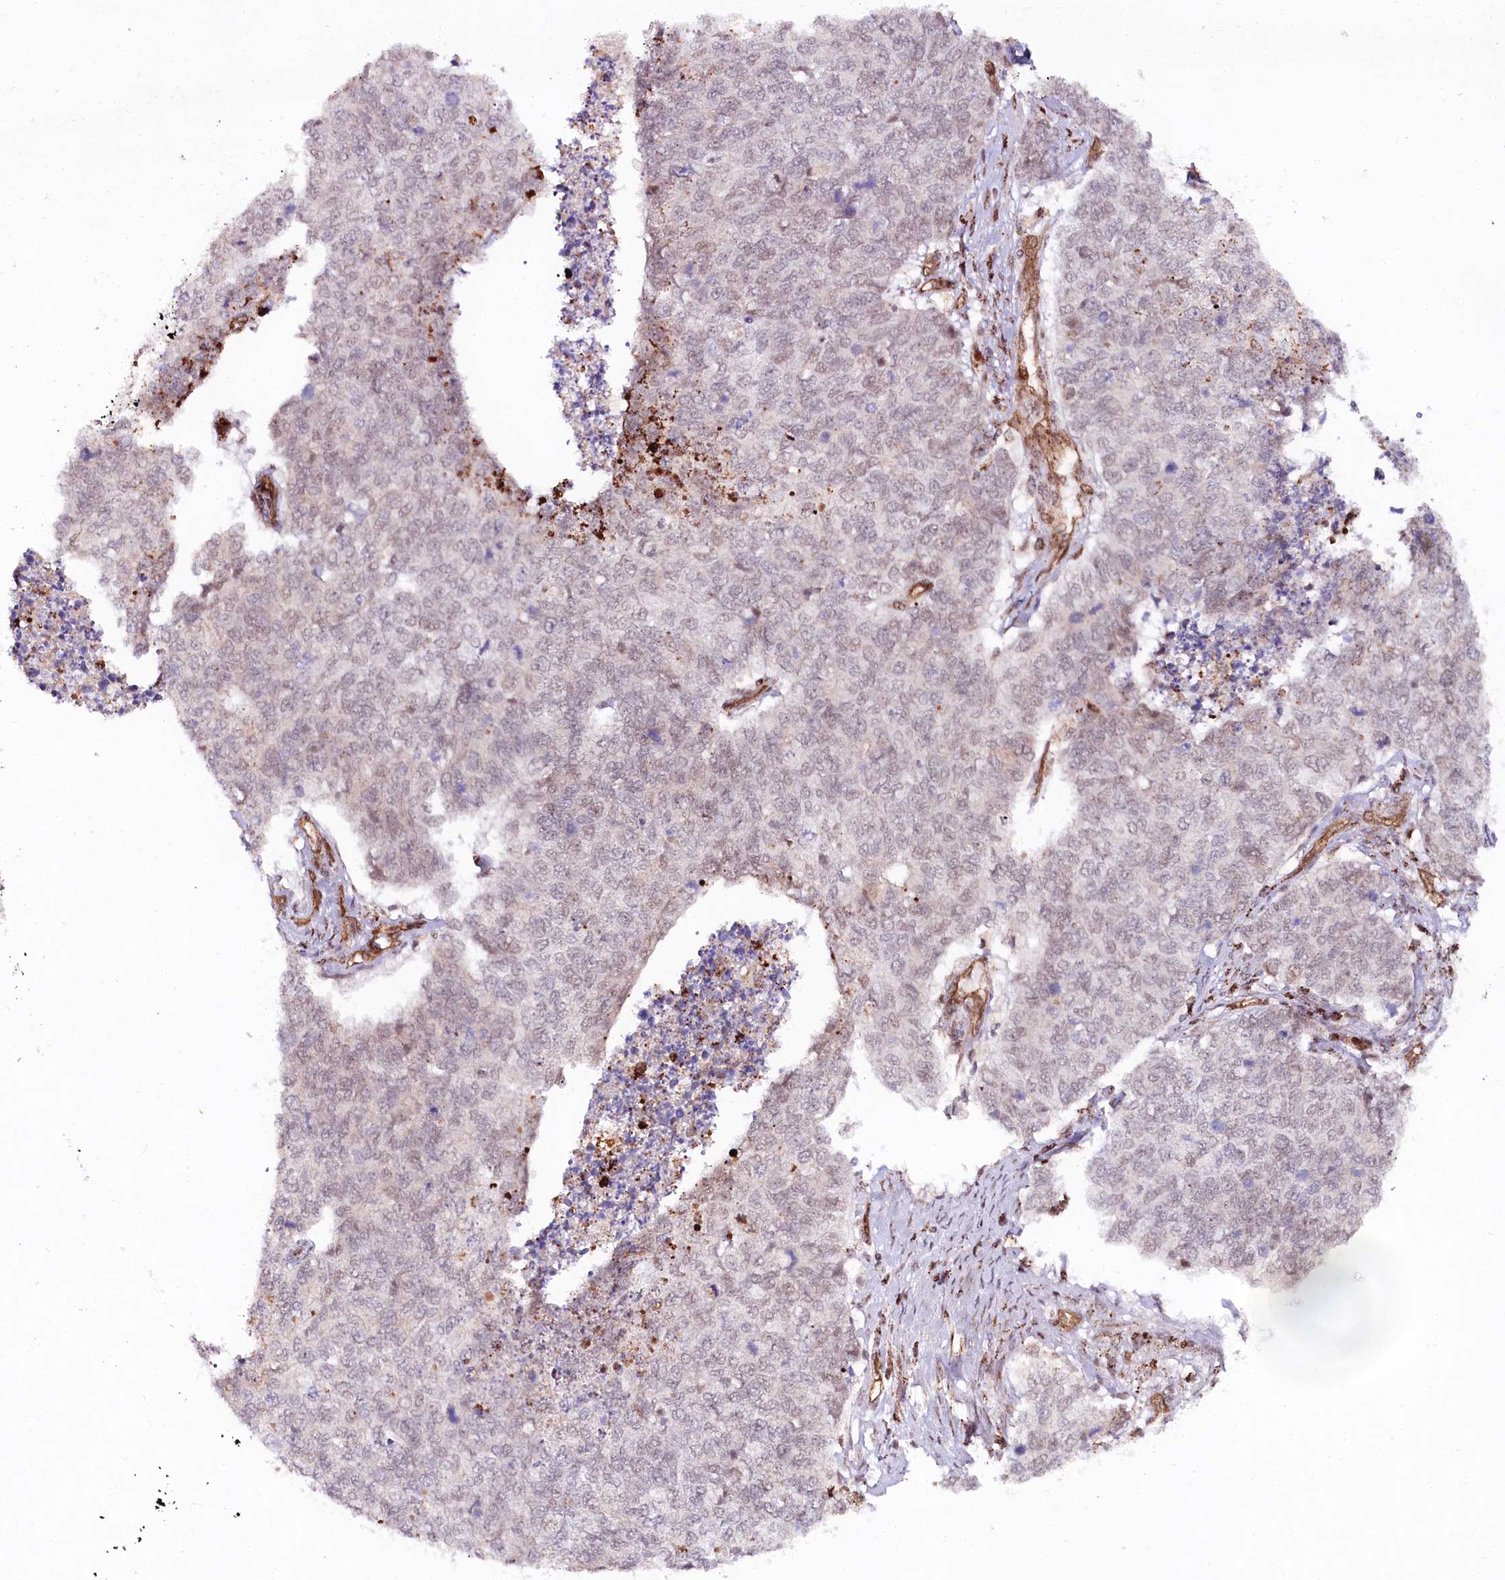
{"staining": {"intensity": "negative", "quantity": "none", "location": "none"}, "tissue": "cervical cancer", "cell_type": "Tumor cells", "image_type": "cancer", "snomed": [{"axis": "morphology", "description": "Squamous cell carcinoma, NOS"}, {"axis": "topography", "description": "Cervix"}], "caption": "This histopathology image is of squamous cell carcinoma (cervical) stained with immunohistochemistry (IHC) to label a protein in brown with the nuclei are counter-stained blue. There is no staining in tumor cells.", "gene": "COPG1", "patient": {"sex": "female", "age": 63}}